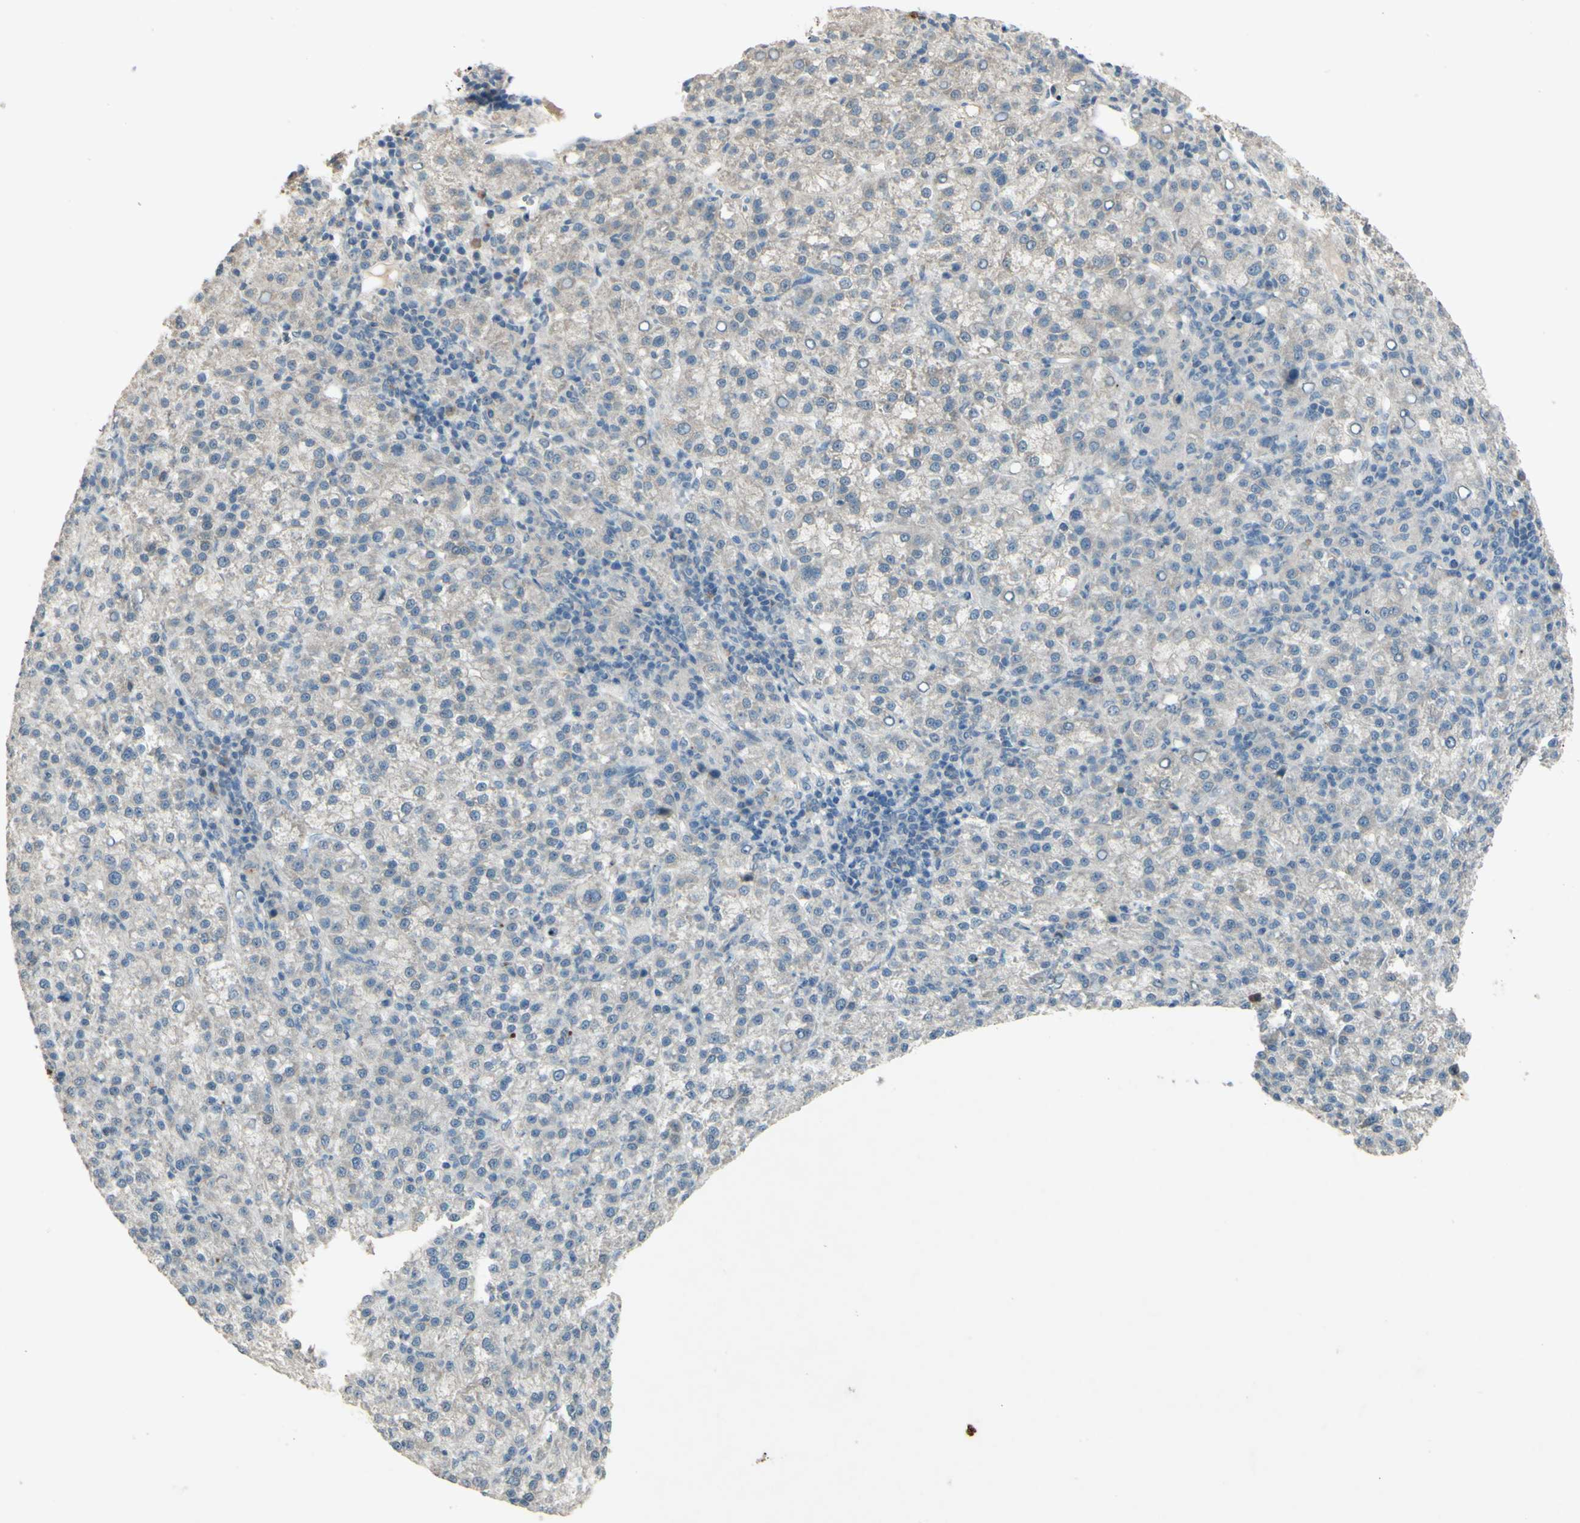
{"staining": {"intensity": "negative", "quantity": "none", "location": "none"}, "tissue": "liver cancer", "cell_type": "Tumor cells", "image_type": "cancer", "snomed": [{"axis": "morphology", "description": "Carcinoma, Hepatocellular, NOS"}, {"axis": "topography", "description": "Liver"}], "caption": "The photomicrograph demonstrates no staining of tumor cells in liver hepatocellular carcinoma. (Brightfield microscopy of DAB (3,3'-diaminobenzidine) IHC at high magnification).", "gene": "TIMM21", "patient": {"sex": "female", "age": 58}}